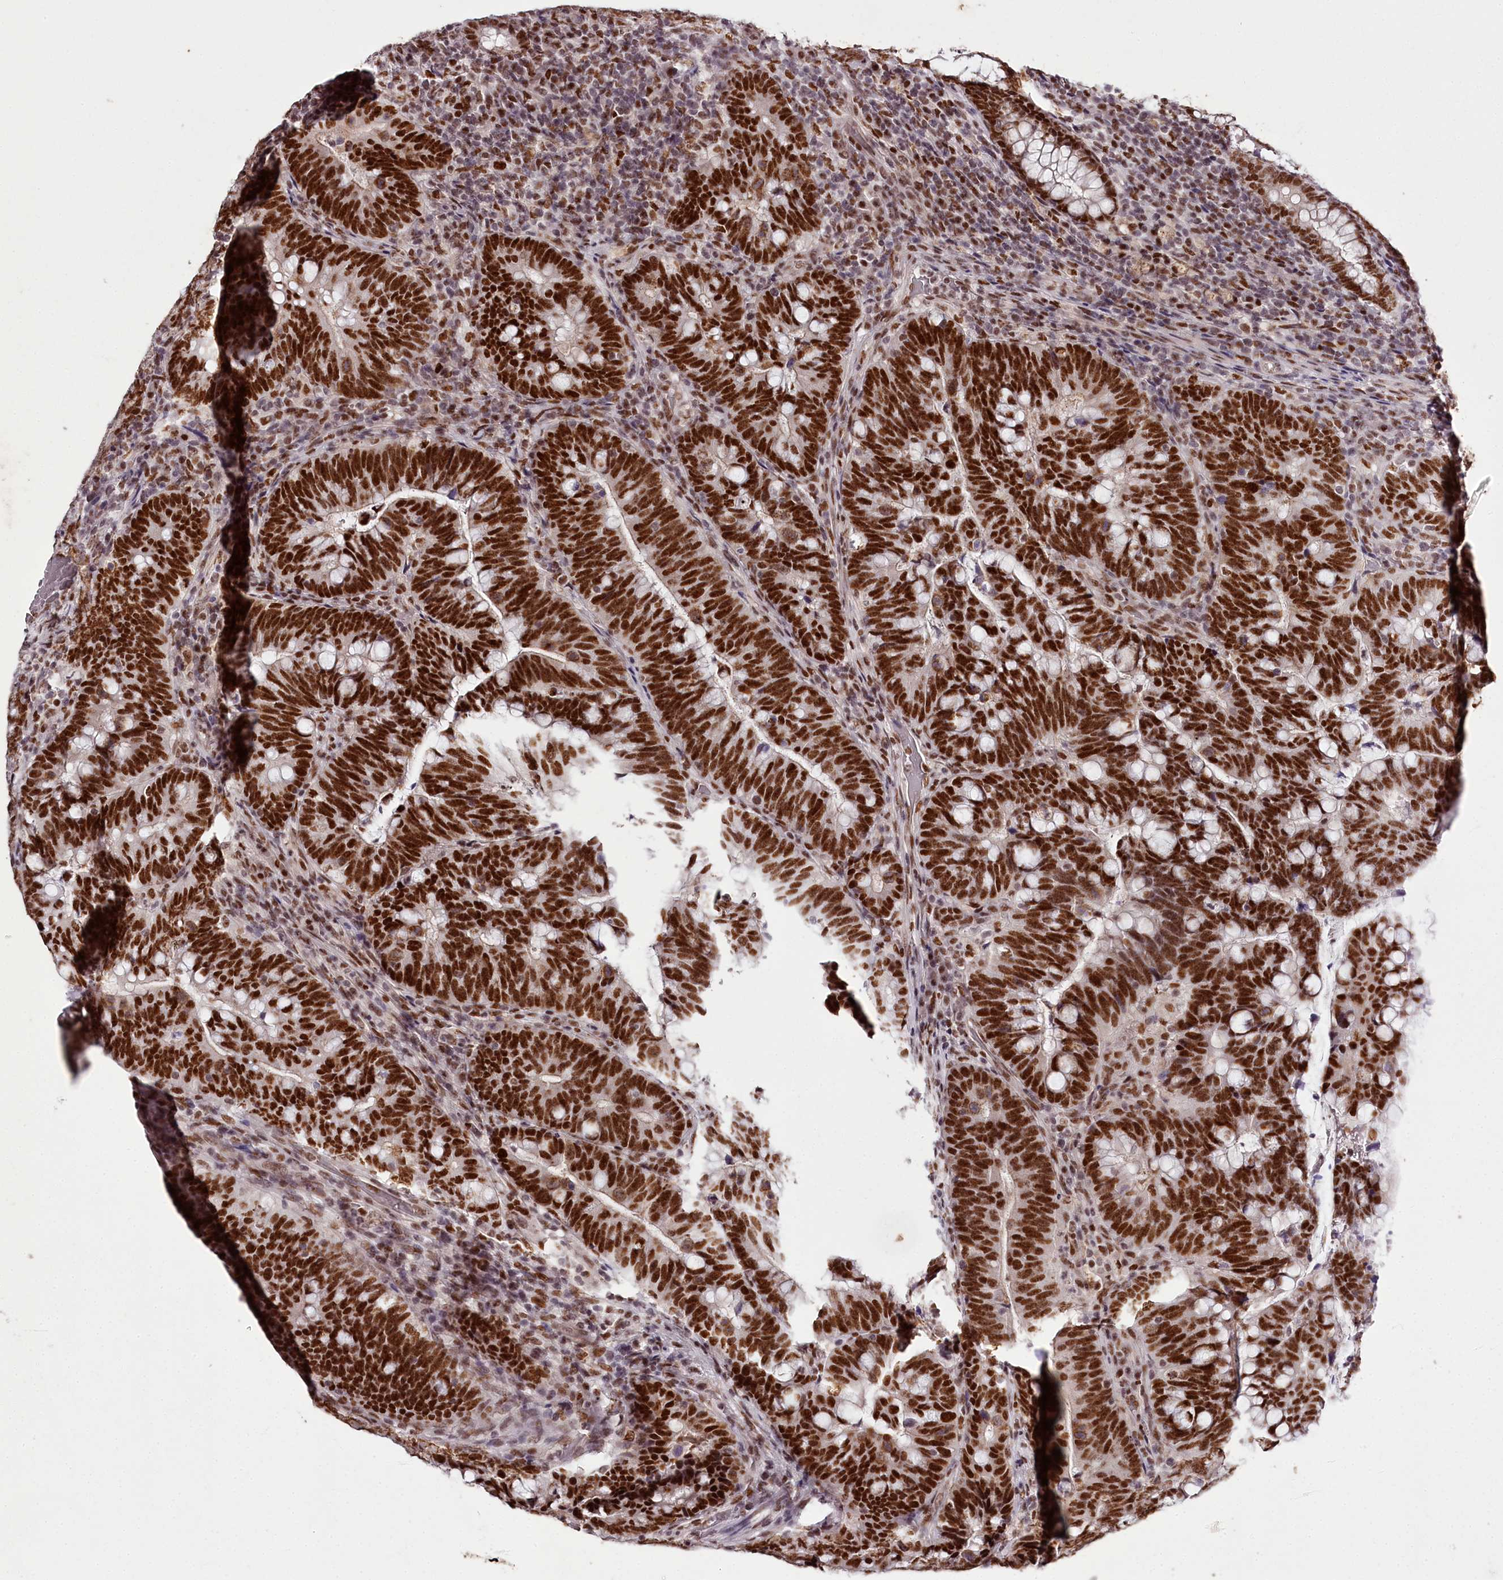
{"staining": {"intensity": "strong", "quantity": ">75%", "location": "nuclear"}, "tissue": "colorectal cancer", "cell_type": "Tumor cells", "image_type": "cancer", "snomed": [{"axis": "morphology", "description": "Normal tissue, NOS"}, {"axis": "morphology", "description": "Adenocarcinoma, NOS"}, {"axis": "topography", "description": "Colon"}], "caption": "The immunohistochemical stain highlights strong nuclear staining in tumor cells of colorectal cancer tissue. The staining was performed using DAB, with brown indicating positive protein expression. Nuclei are stained blue with hematoxylin.", "gene": "PSPC1", "patient": {"sex": "female", "age": 66}}